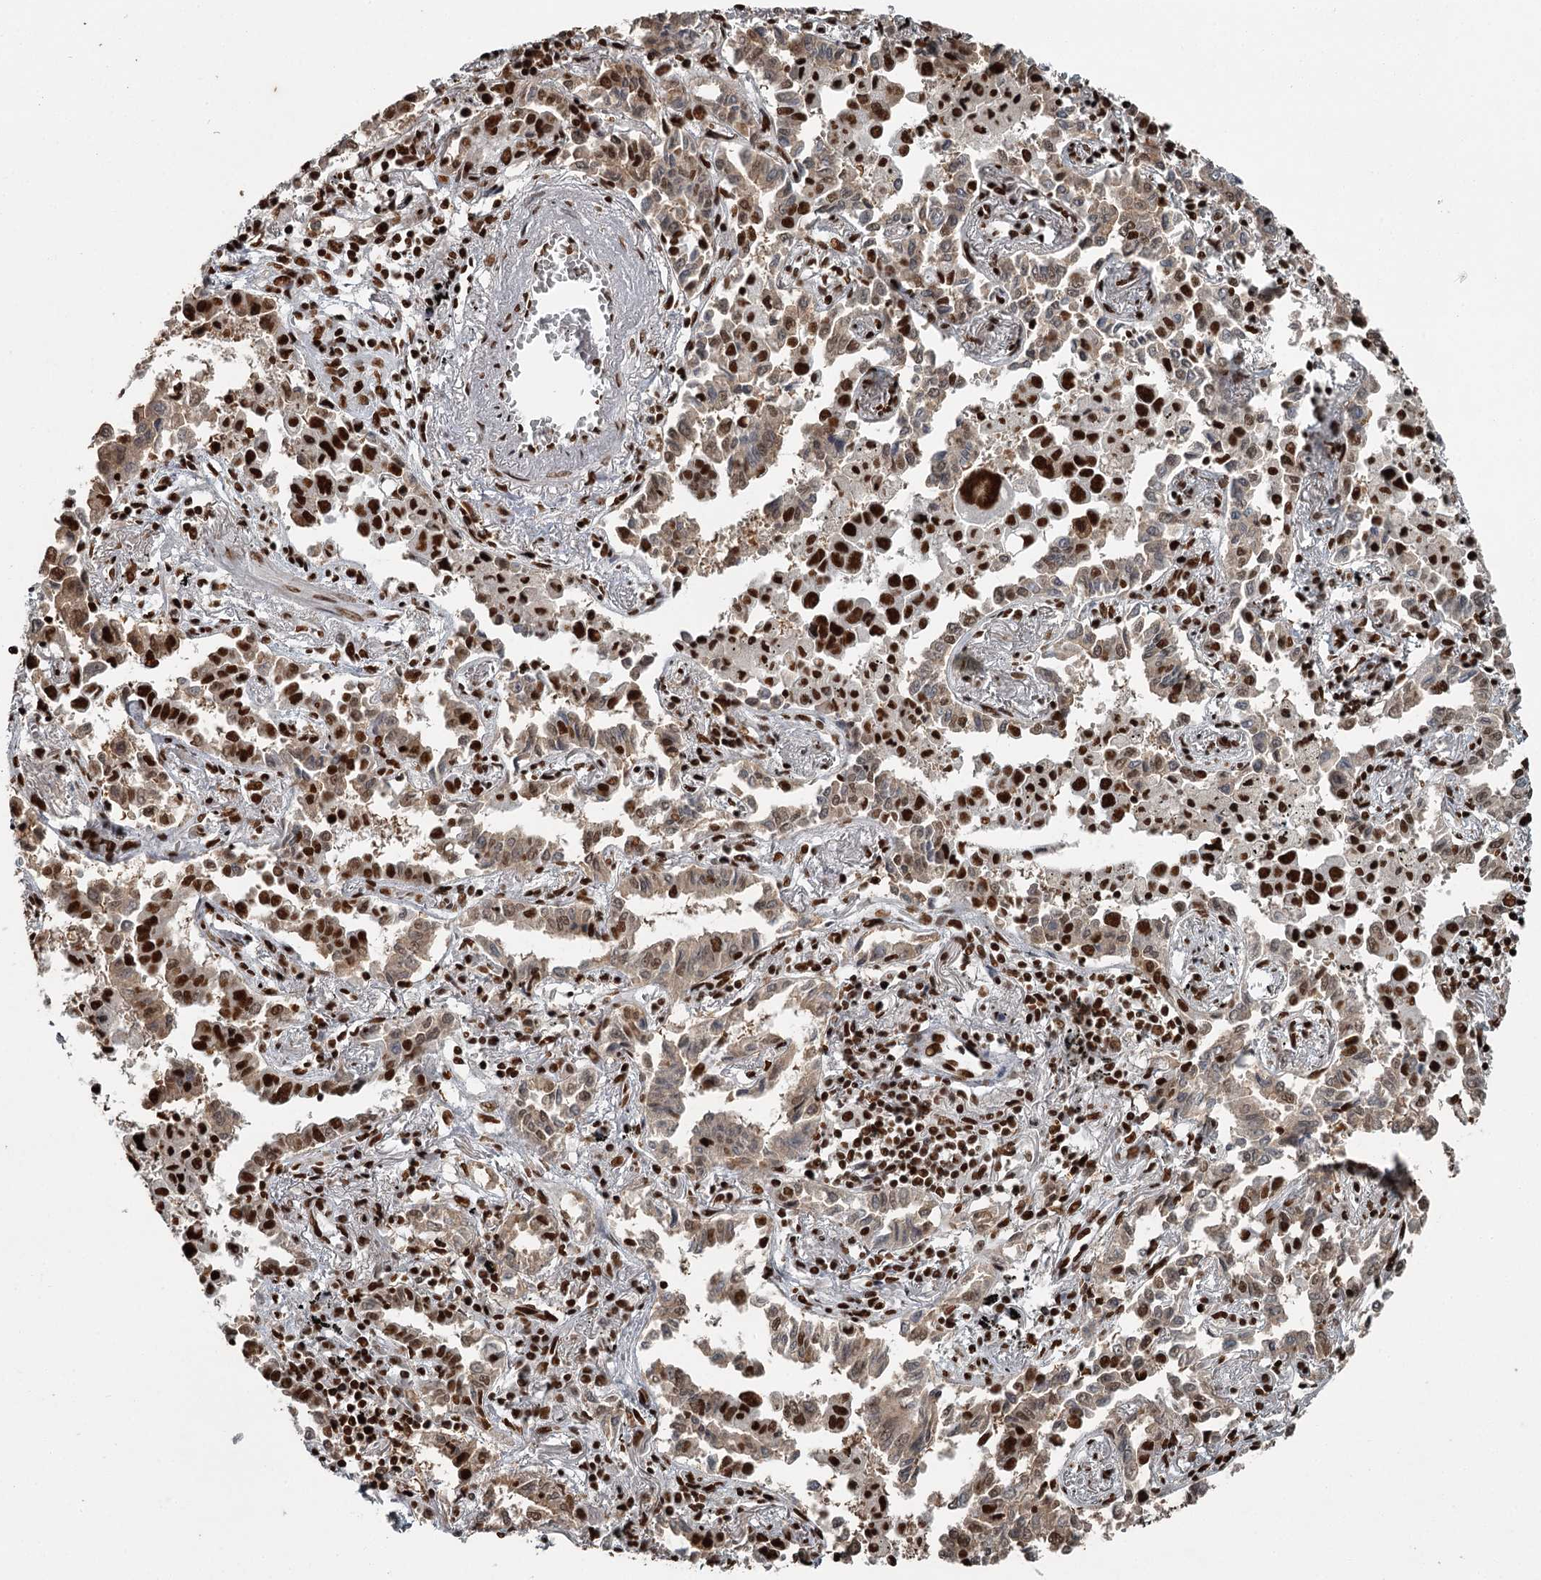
{"staining": {"intensity": "strong", "quantity": "25%-75%", "location": "nuclear"}, "tissue": "lung cancer", "cell_type": "Tumor cells", "image_type": "cancer", "snomed": [{"axis": "morphology", "description": "Adenocarcinoma, NOS"}, {"axis": "topography", "description": "Lung"}], "caption": "Tumor cells show strong nuclear expression in about 25%-75% of cells in adenocarcinoma (lung).", "gene": "RBBP7", "patient": {"sex": "male", "age": 67}}